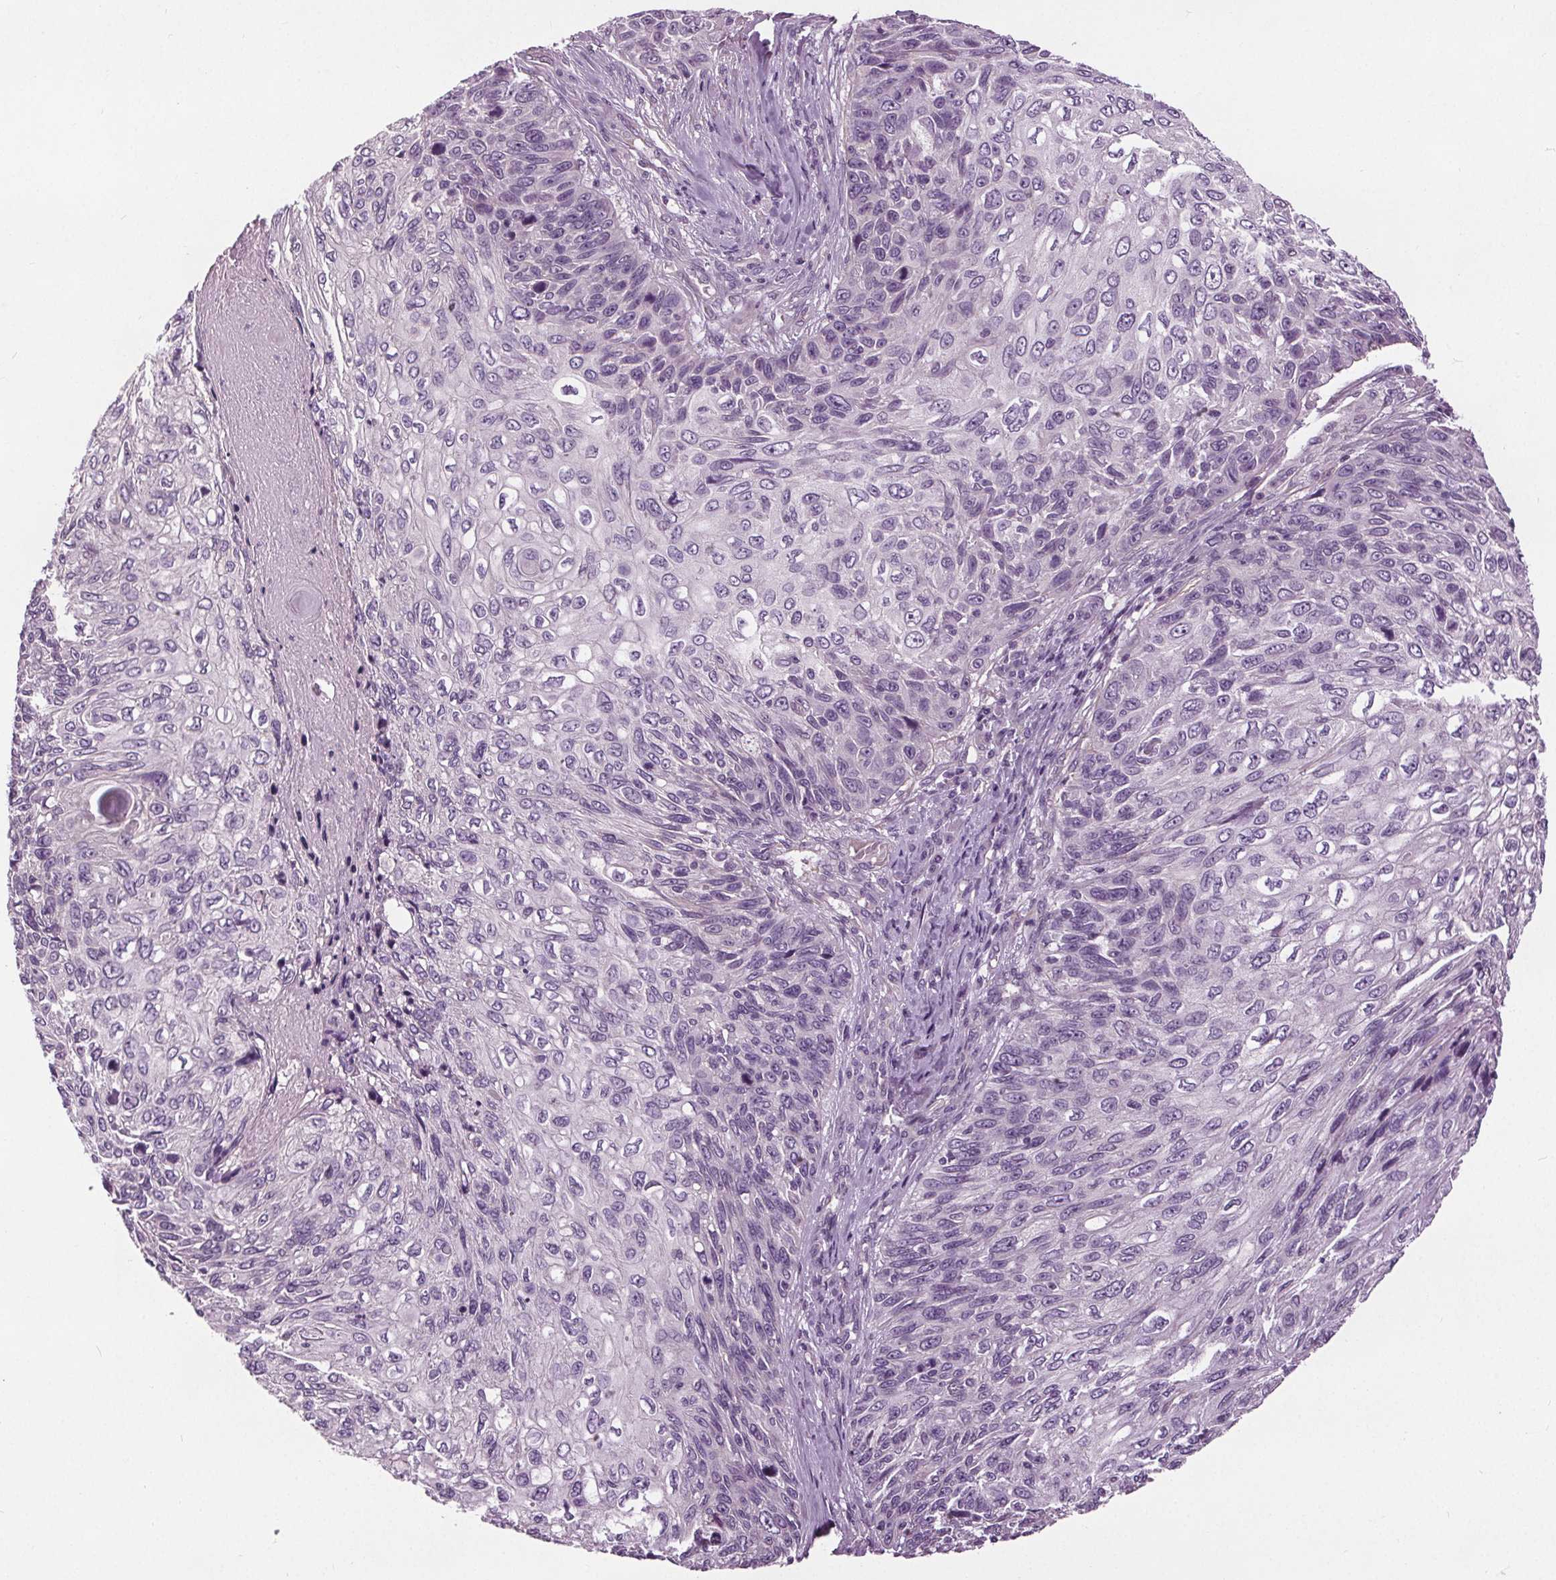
{"staining": {"intensity": "negative", "quantity": "none", "location": "none"}, "tissue": "skin cancer", "cell_type": "Tumor cells", "image_type": "cancer", "snomed": [{"axis": "morphology", "description": "Squamous cell carcinoma, NOS"}, {"axis": "topography", "description": "Skin"}], "caption": "The immunohistochemistry (IHC) photomicrograph has no significant positivity in tumor cells of skin cancer (squamous cell carcinoma) tissue.", "gene": "RASA1", "patient": {"sex": "male", "age": 92}}